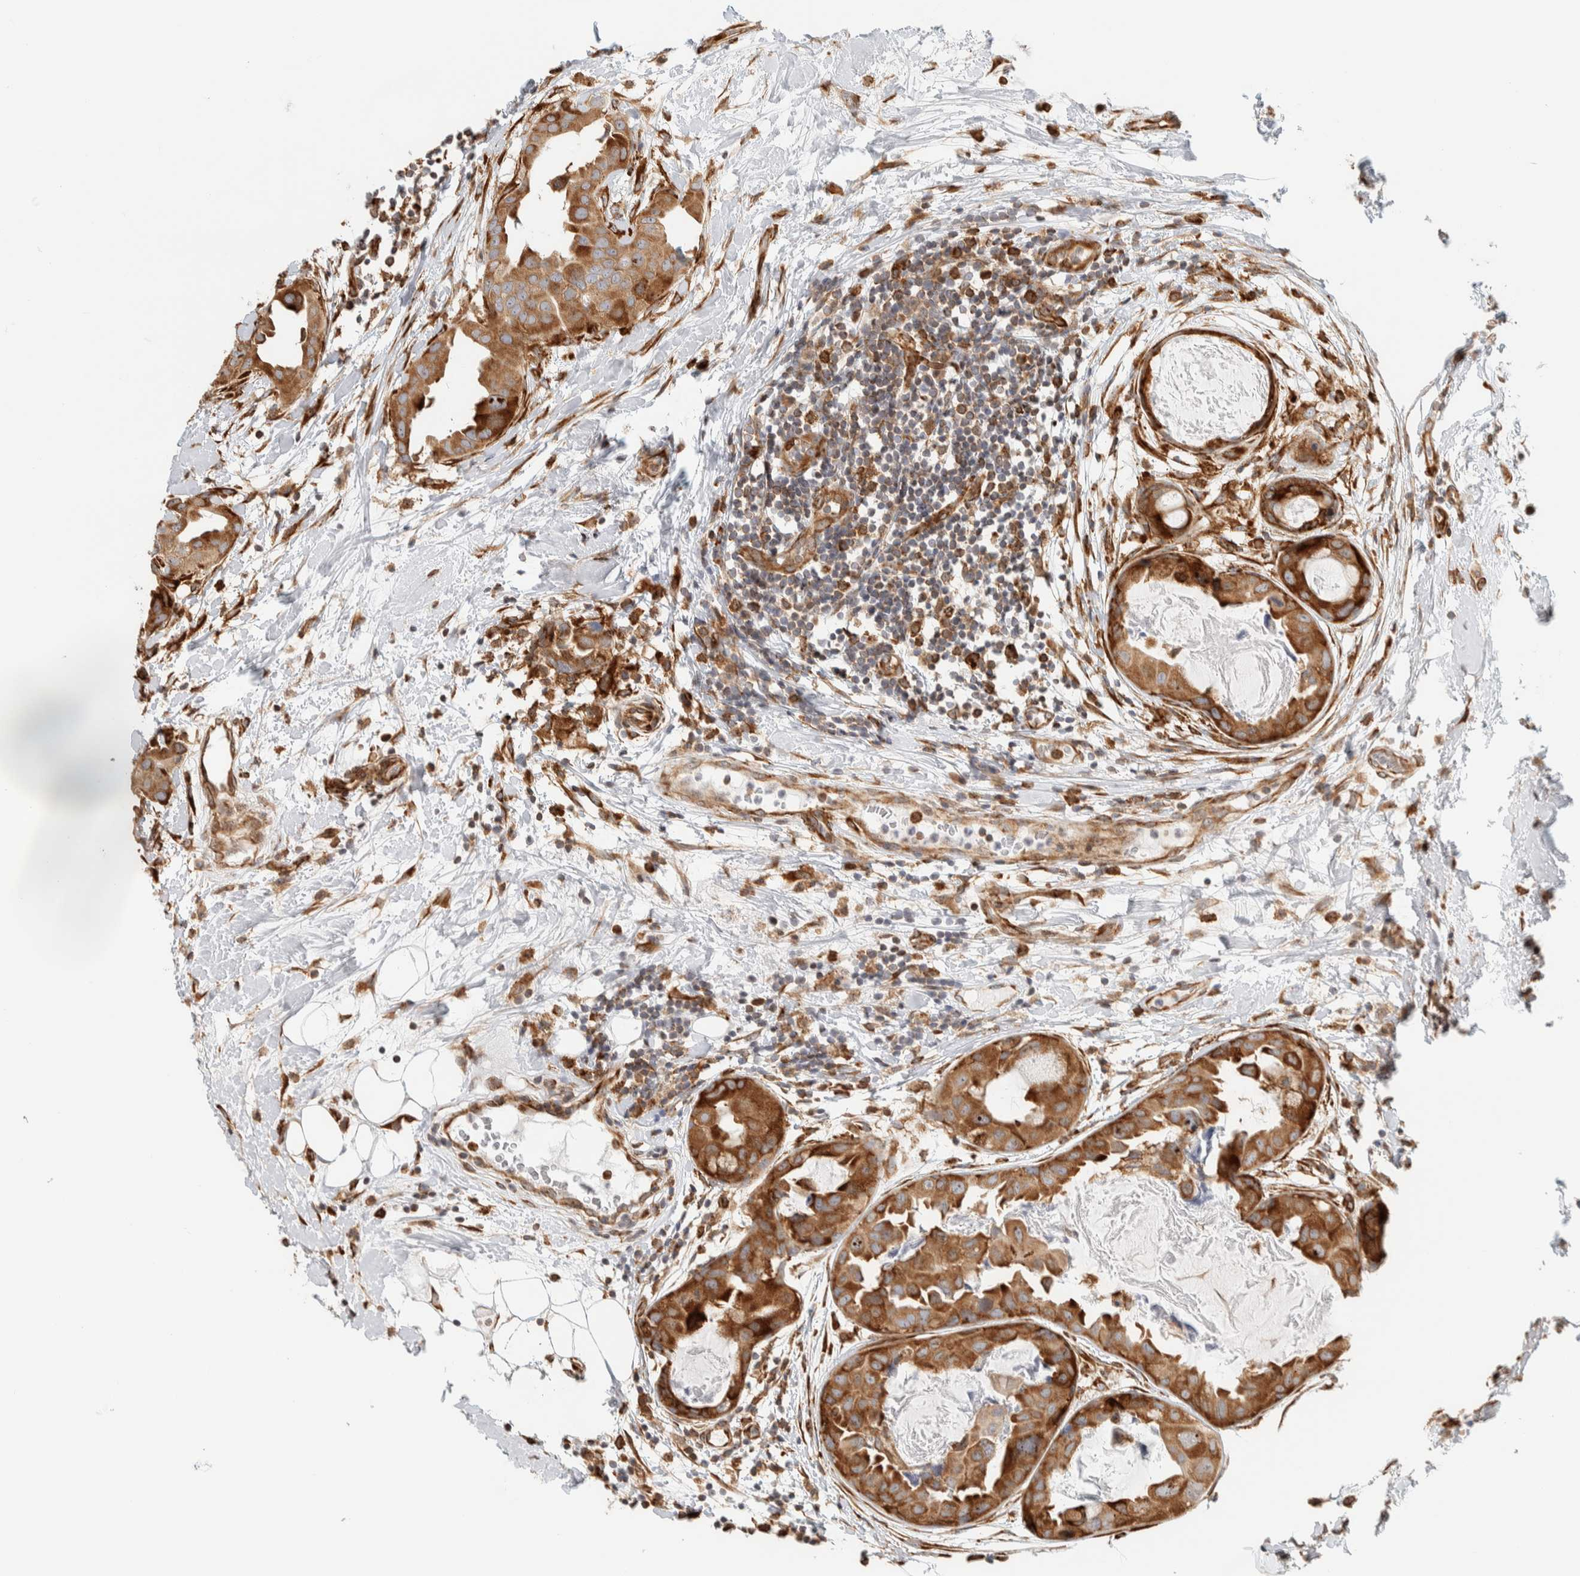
{"staining": {"intensity": "moderate", "quantity": ">75%", "location": "cytoplasmic/membranous"}, "tissue": "breast cancer", "cell_type": "Tumor cells", "image_type": "cancer", "snomed": [{"axis": "morphology", "description": "Duct carcinoma"}, {"axis": "topography", "description": "Breast"}], "caption": "Protein analysis of breast invasive ductal carcinoma tissue shows moderate cytoplasmic/membranous positivity in about >75% of tumor cells.", "gene": "LLGL2", "patient": {"sex": "female", "age": 40}}